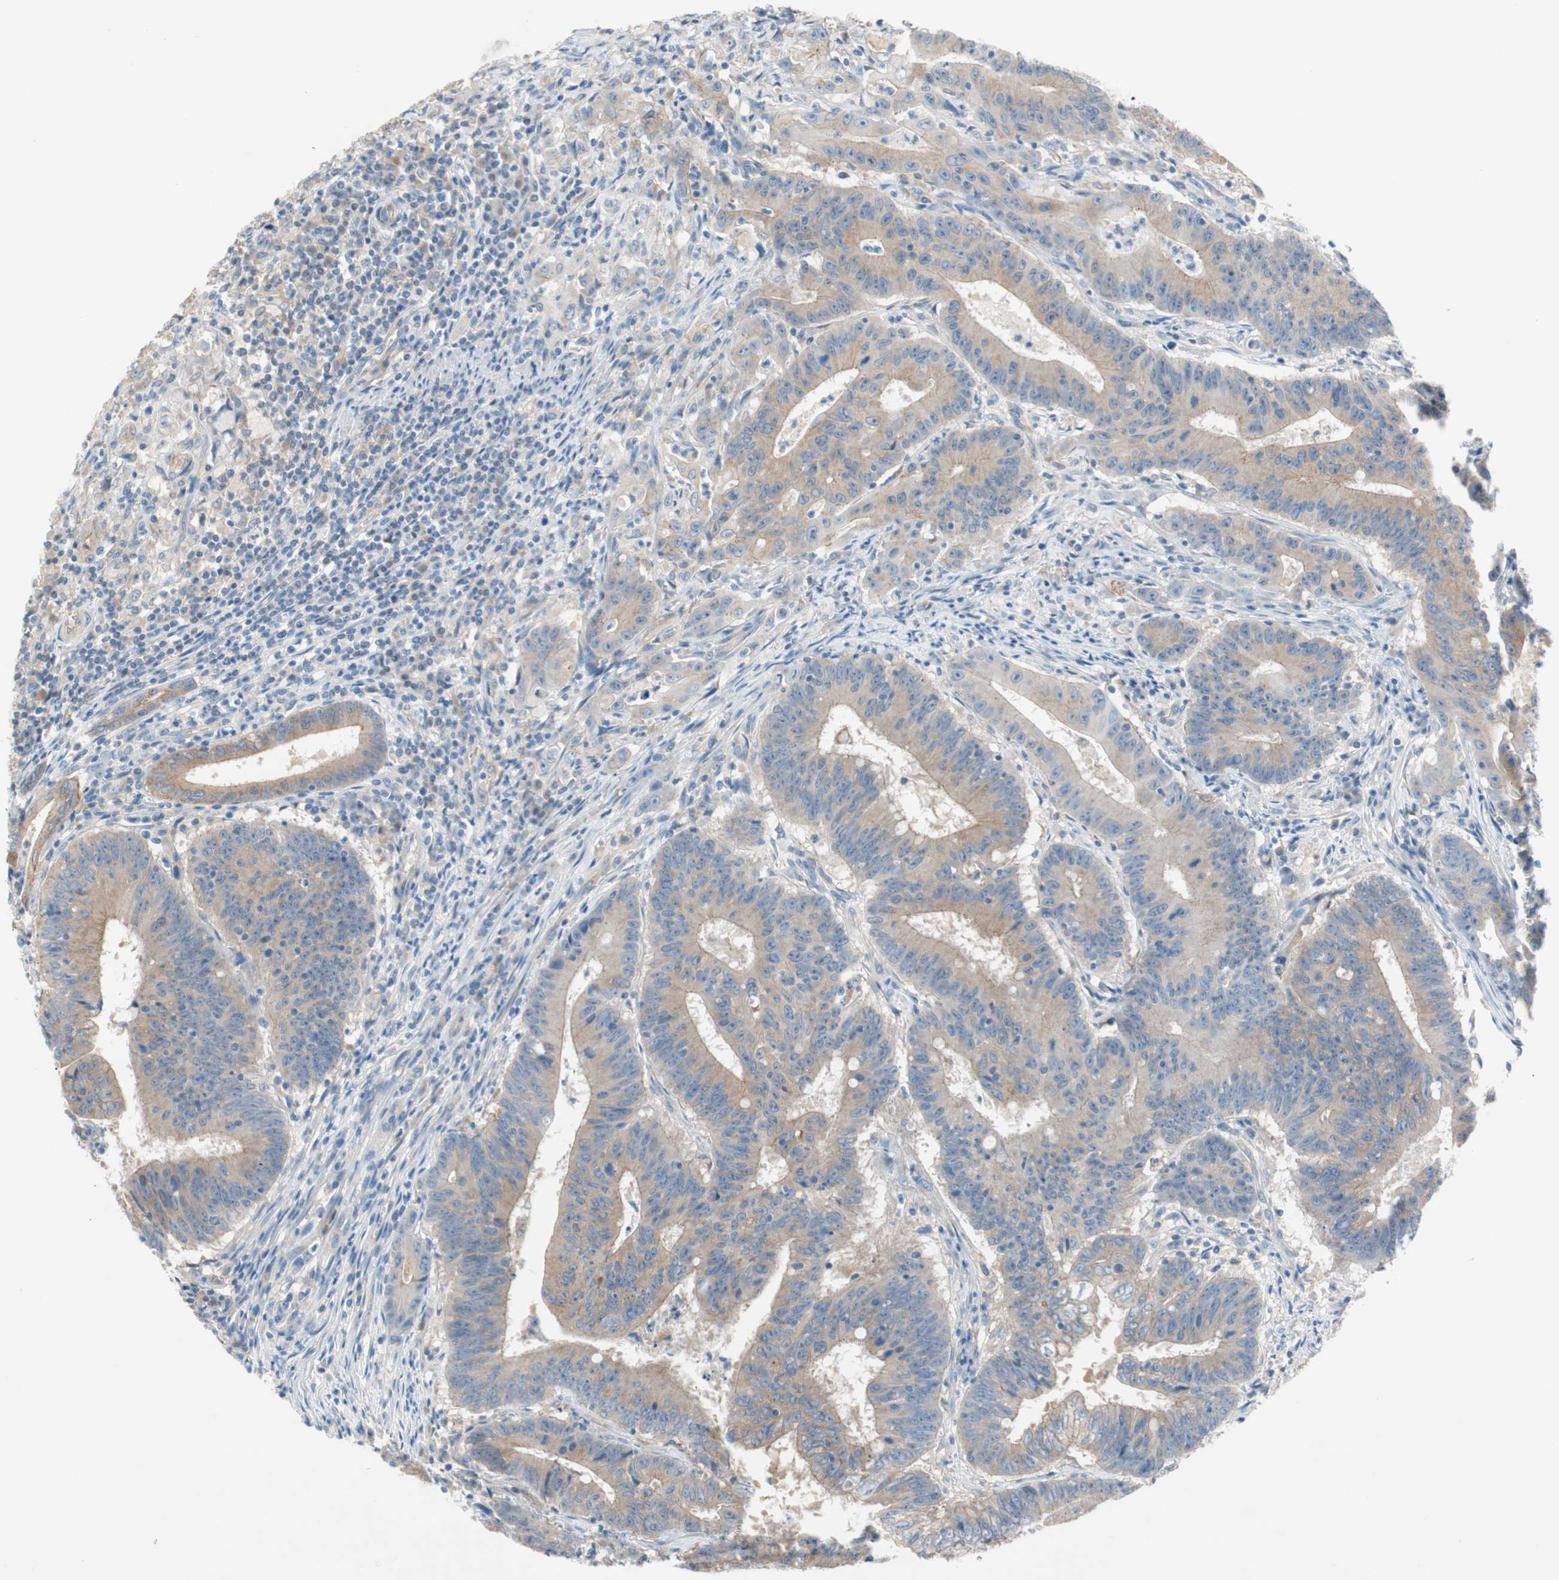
{"staining": {"intensity": "weak", "quantity": ">75%", "location": "cytoplasmic/membranous"}, "tissue": "colorectal cancer", "cell_type": "Tumor cells", "image_type": "cancer", "snomed": [{"axis": "morphology", "description": "Adenocarcinoma, NOS"}, {"axis": "topography", "description": "Colon"}], "caption": "Colorectal cancer stained for a protein displays weak cytoplasmic/membranous positivity in tumor cells.", "gene": "GLUL", "patient": {"sex": "male", "age": 45}}